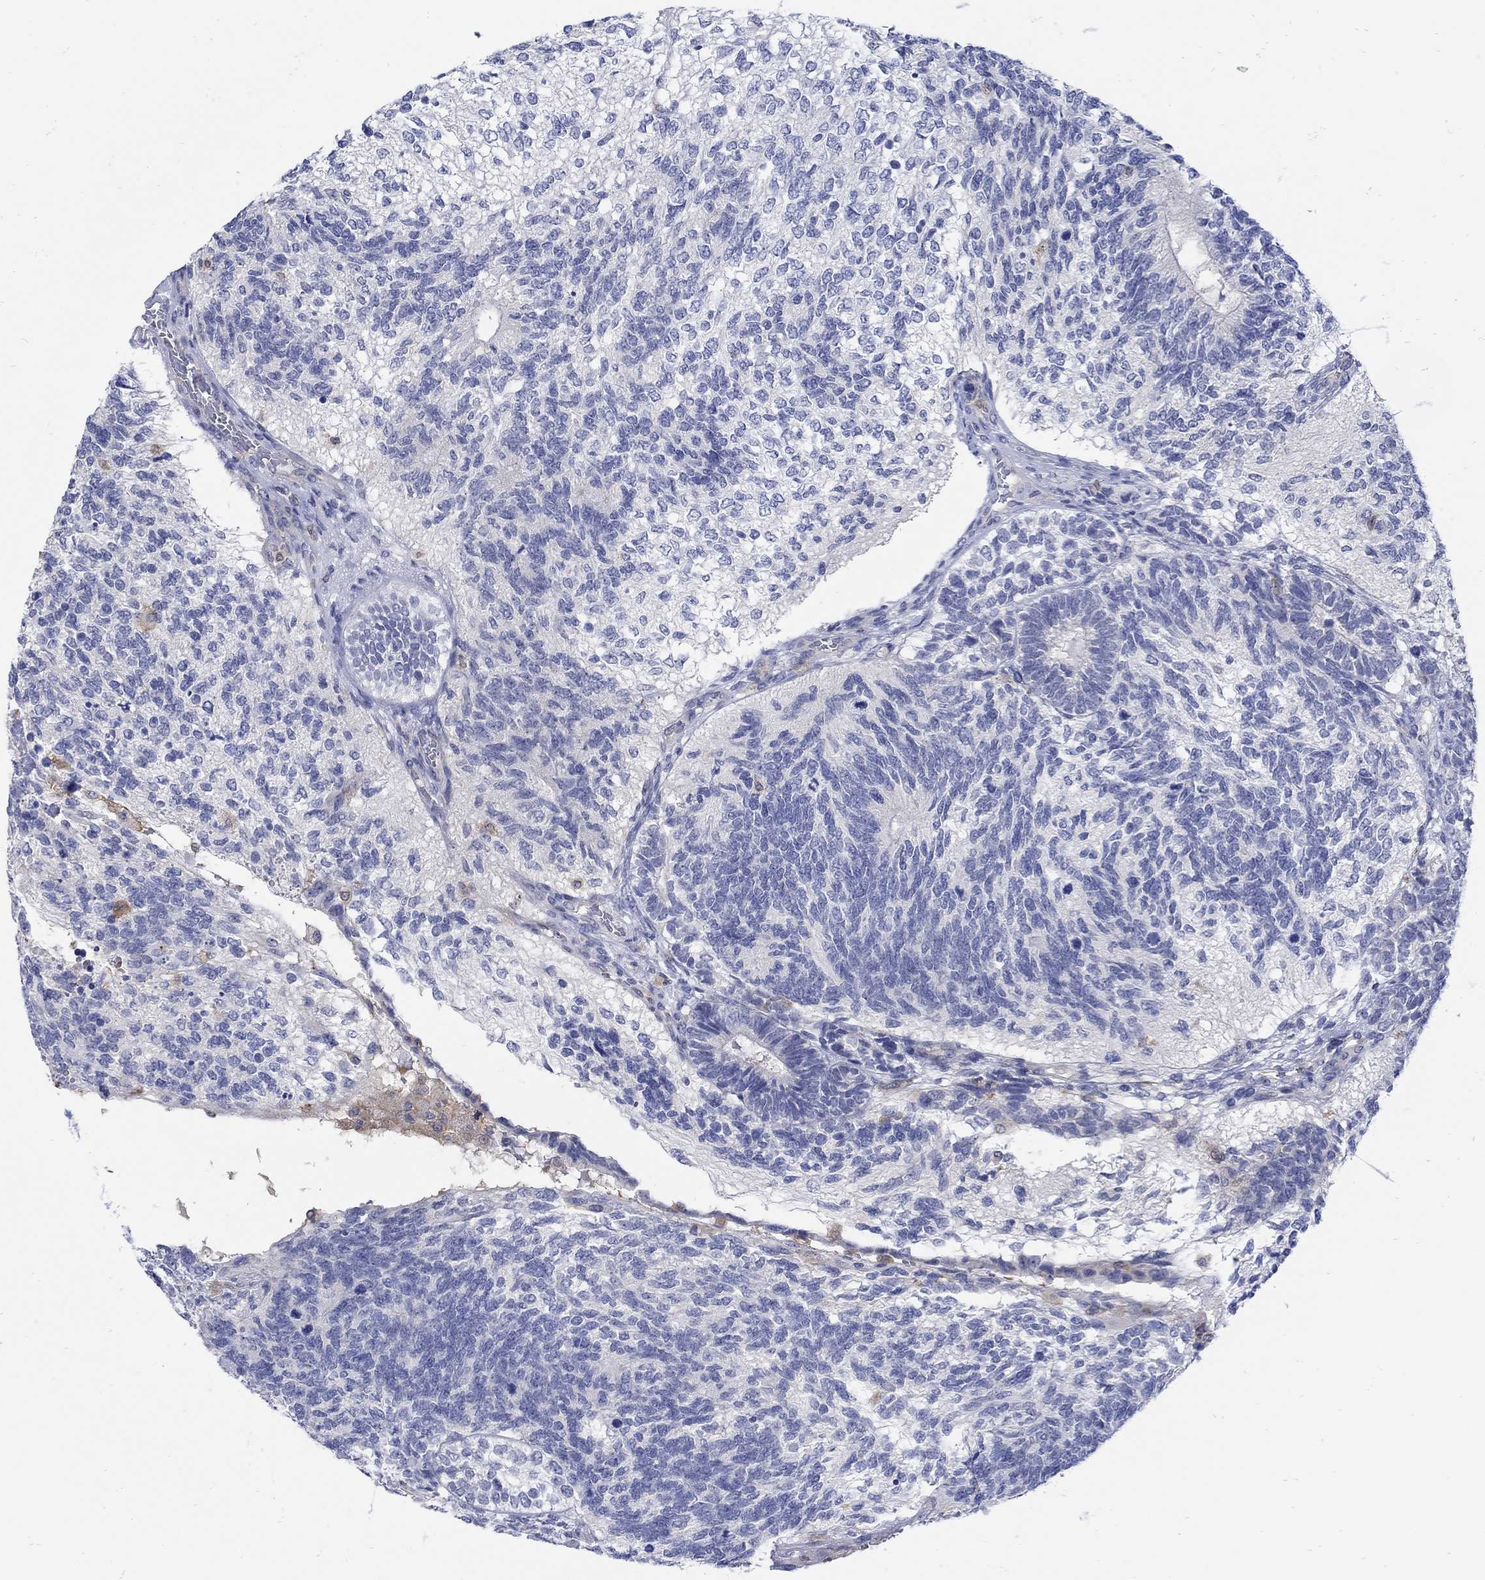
{"staining": {"intensity": "negative", "quantity": "none", "location": "none"}, "tissue": "testis cancer", "cell_type": "Tumor cells", "image_type": "cancer", "snomed": [{"axis": "morphology", "description": "Seminoma, NOS"}, {"axis": "morphology", "description": "Carcinoma, Embryonal, NOS"}, {"axis": "topography", "description": "Testis"}], "caption": "Testis cancer (seminoma) stained for a protein using immunohistochemistry shows no expression tumor cells.", "gene": "TEKT3", "patient": {"sex": "male", "age": 41}}